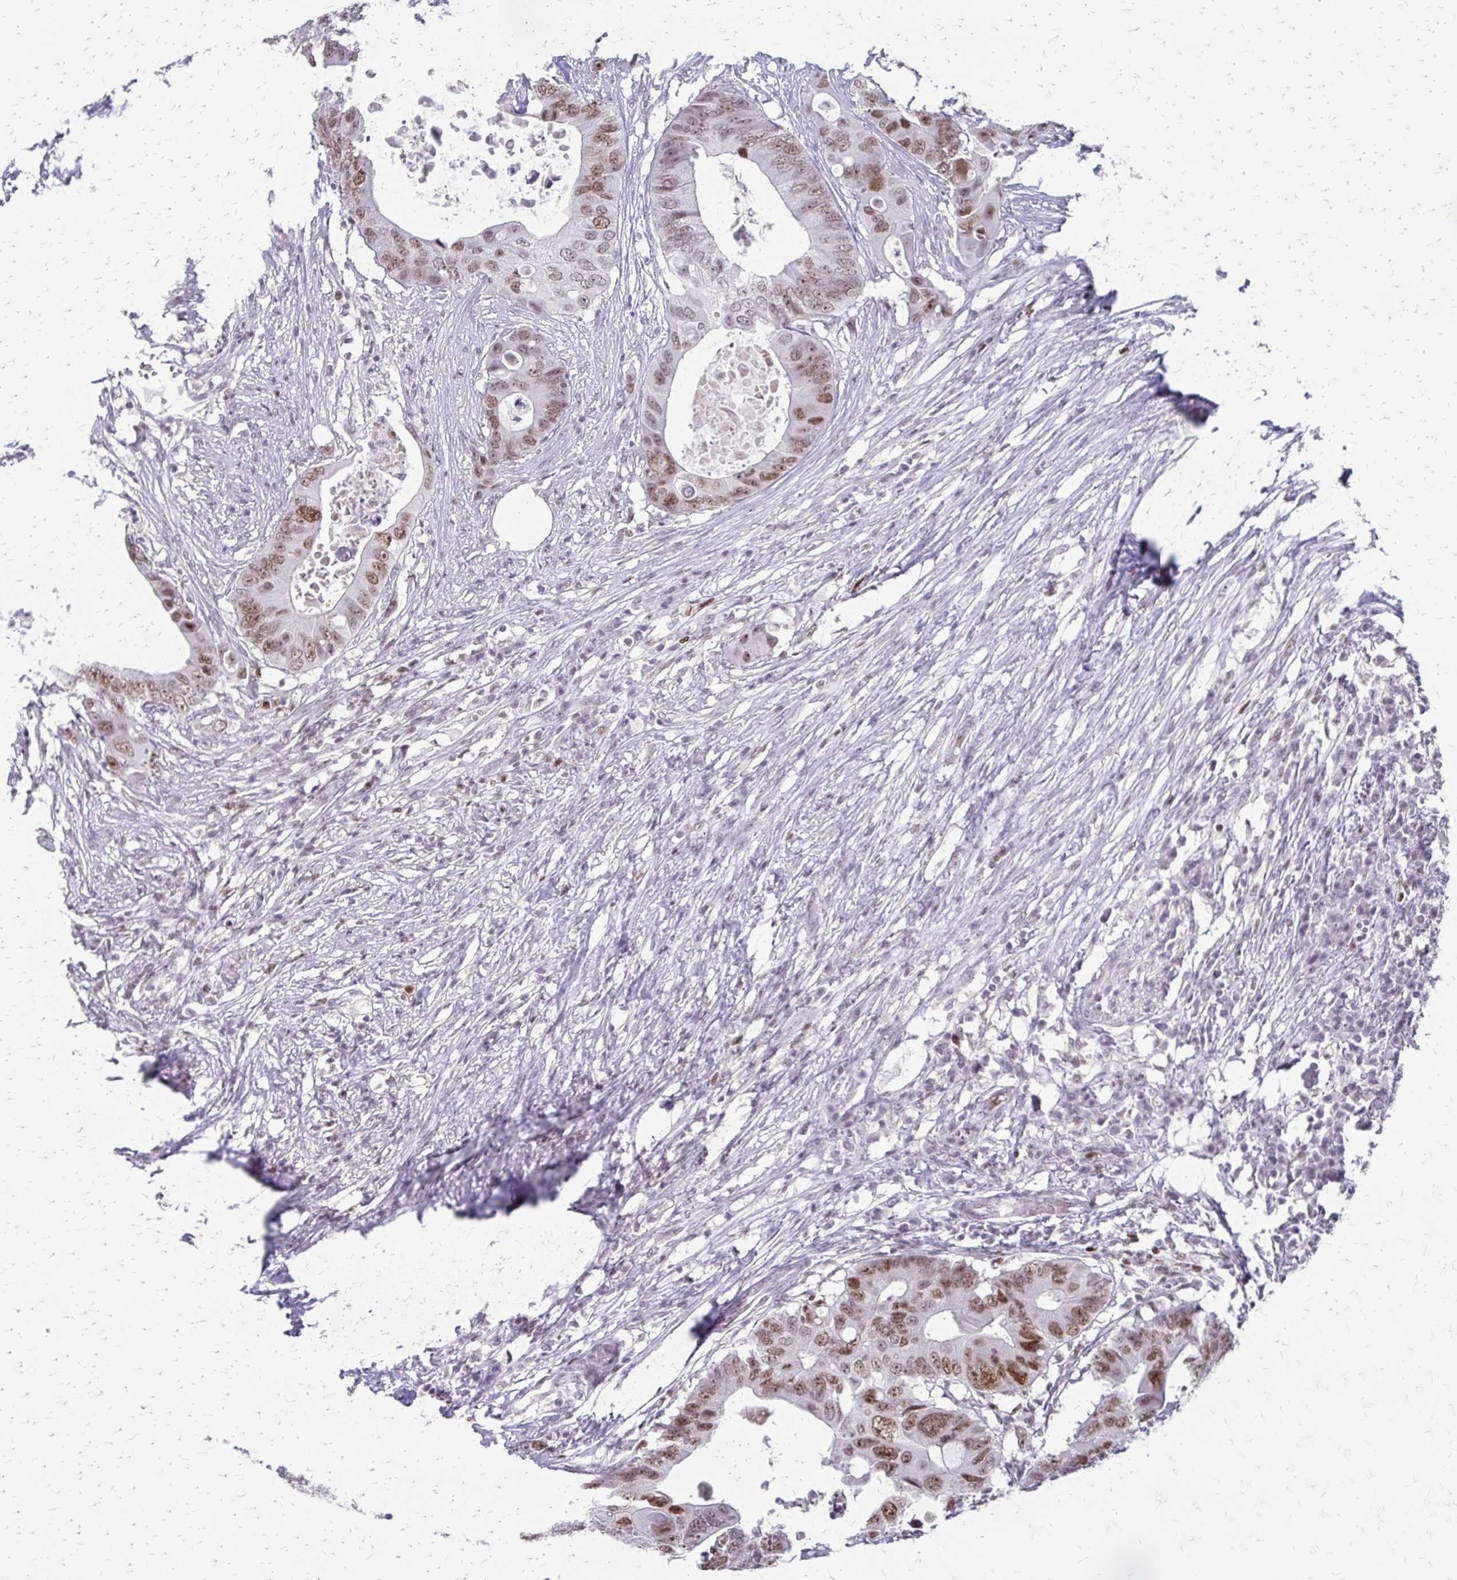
{"staining": {"intensity": "moderate", "quantity": ">75%", "location": "nuclear"}, "tissue": "colorectal cancer", "cell_type": "Tumor cells", "image_type": "cancer", "snomed": [{"axis": "morphology", "description": "Adenocarcinoma, NOS"}, {"axis": "topography", "description": "Colon"}], "caption": "A micrograph showing moderate nuclear staining in about >75% of tumor cells in colorectal cancer, as visualized by brown immunohistochemical staining.", "gene": "EED", "patient": {"sex": "male", "age": 71}}